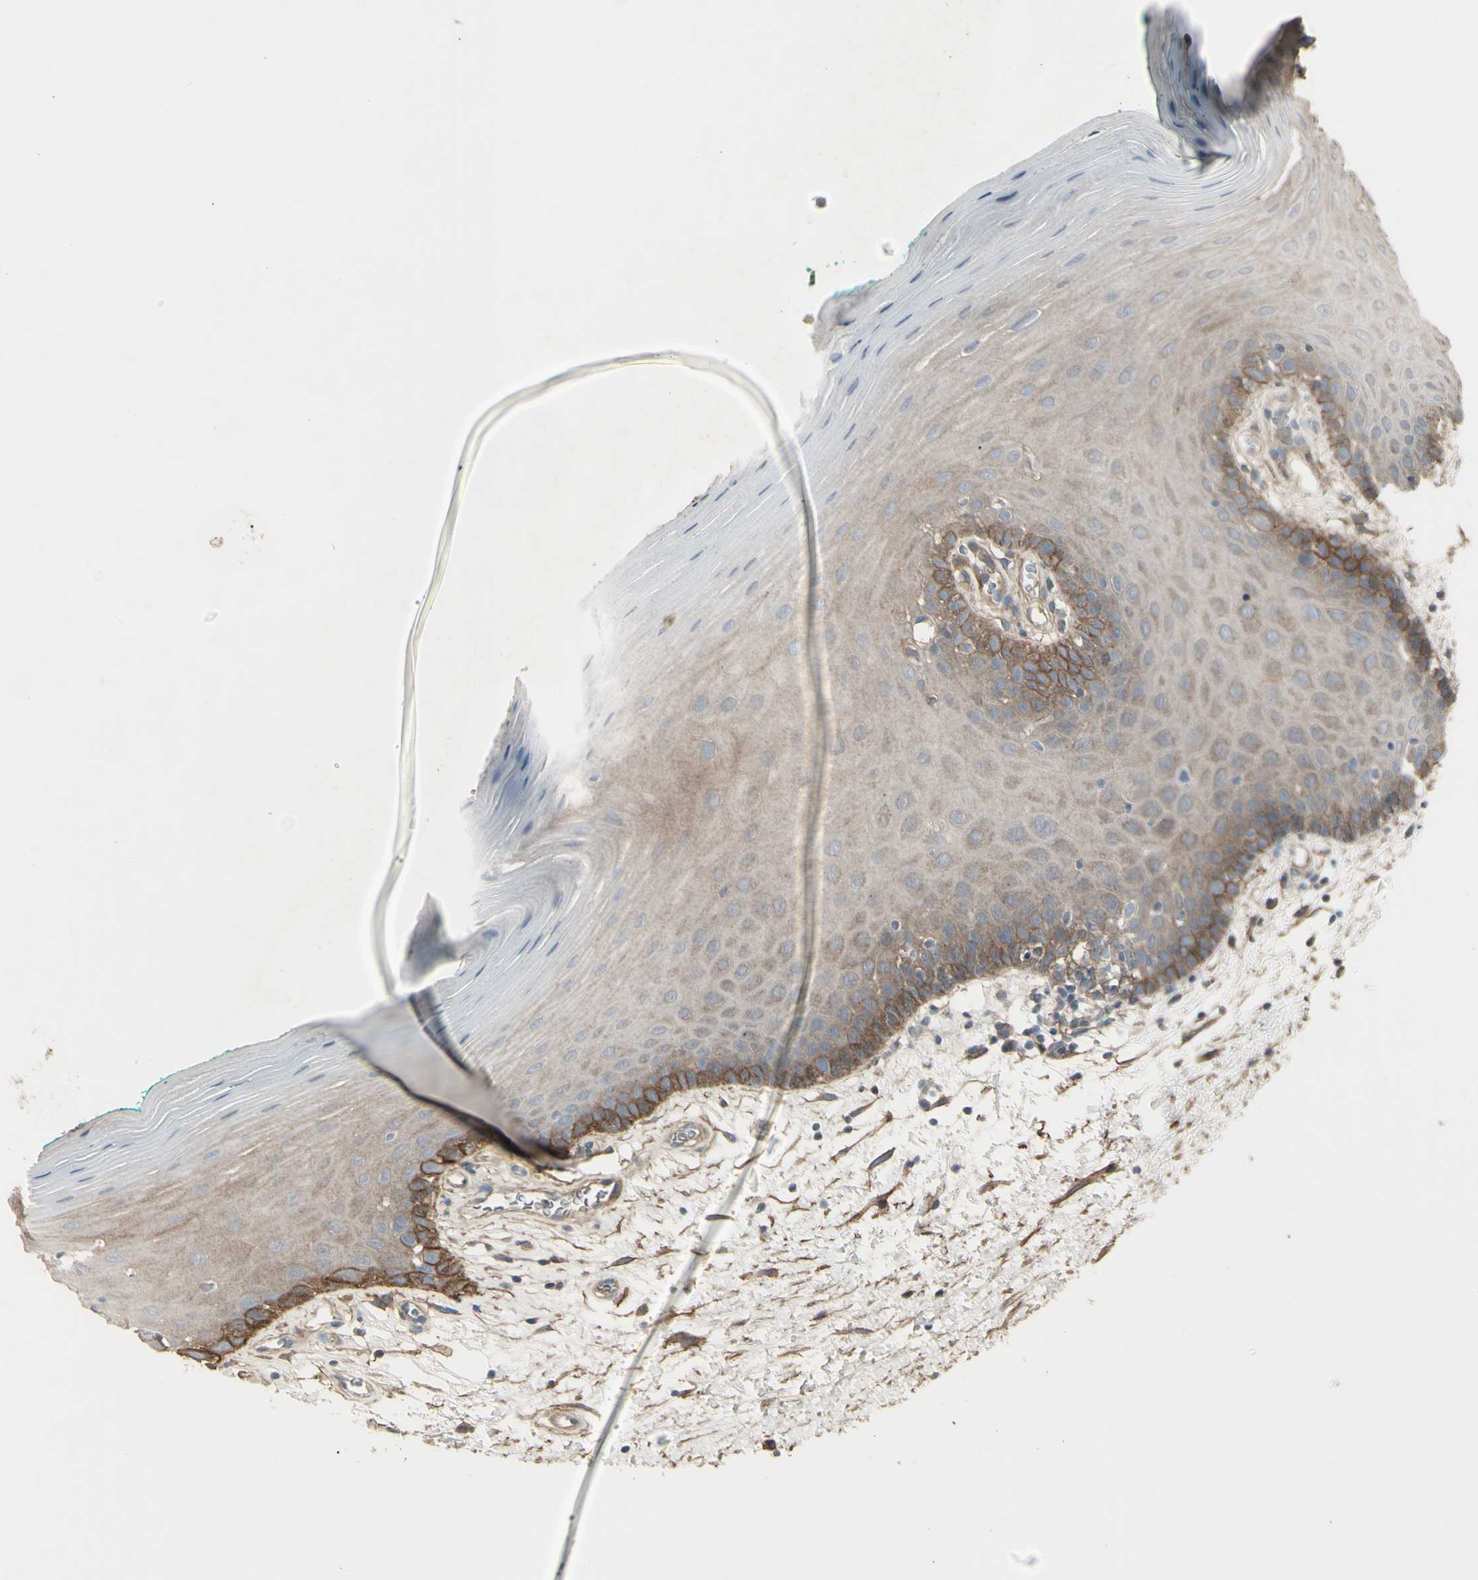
{"staining": {"intensity": "moderate", "quantity": "25%-75%", "location": "cytoplasmic/membranous"}, "tissue": "oral mucosa", "cell_type": "Squamous epithelial cells", "image_type": "normal", "snomed": [{"axis": "morphology", "description": "Normal tissue, NOS"}, {"axis": "topography", "description": "Skeletal muscle"}, {"axis": "topography", "description": "Oral tissue"}], "caption": "The immunohistochemical stain labels moderate cytoplasmic/membranous staining in squamous epithelial cells of unremarkable oral mucosa. (DAB (3,3'-diaminobenzidine) = brown stain, brightfield microscopy at high magnification).", "gene": "CD276", "patient": {"sex": "male", "age": 58}}